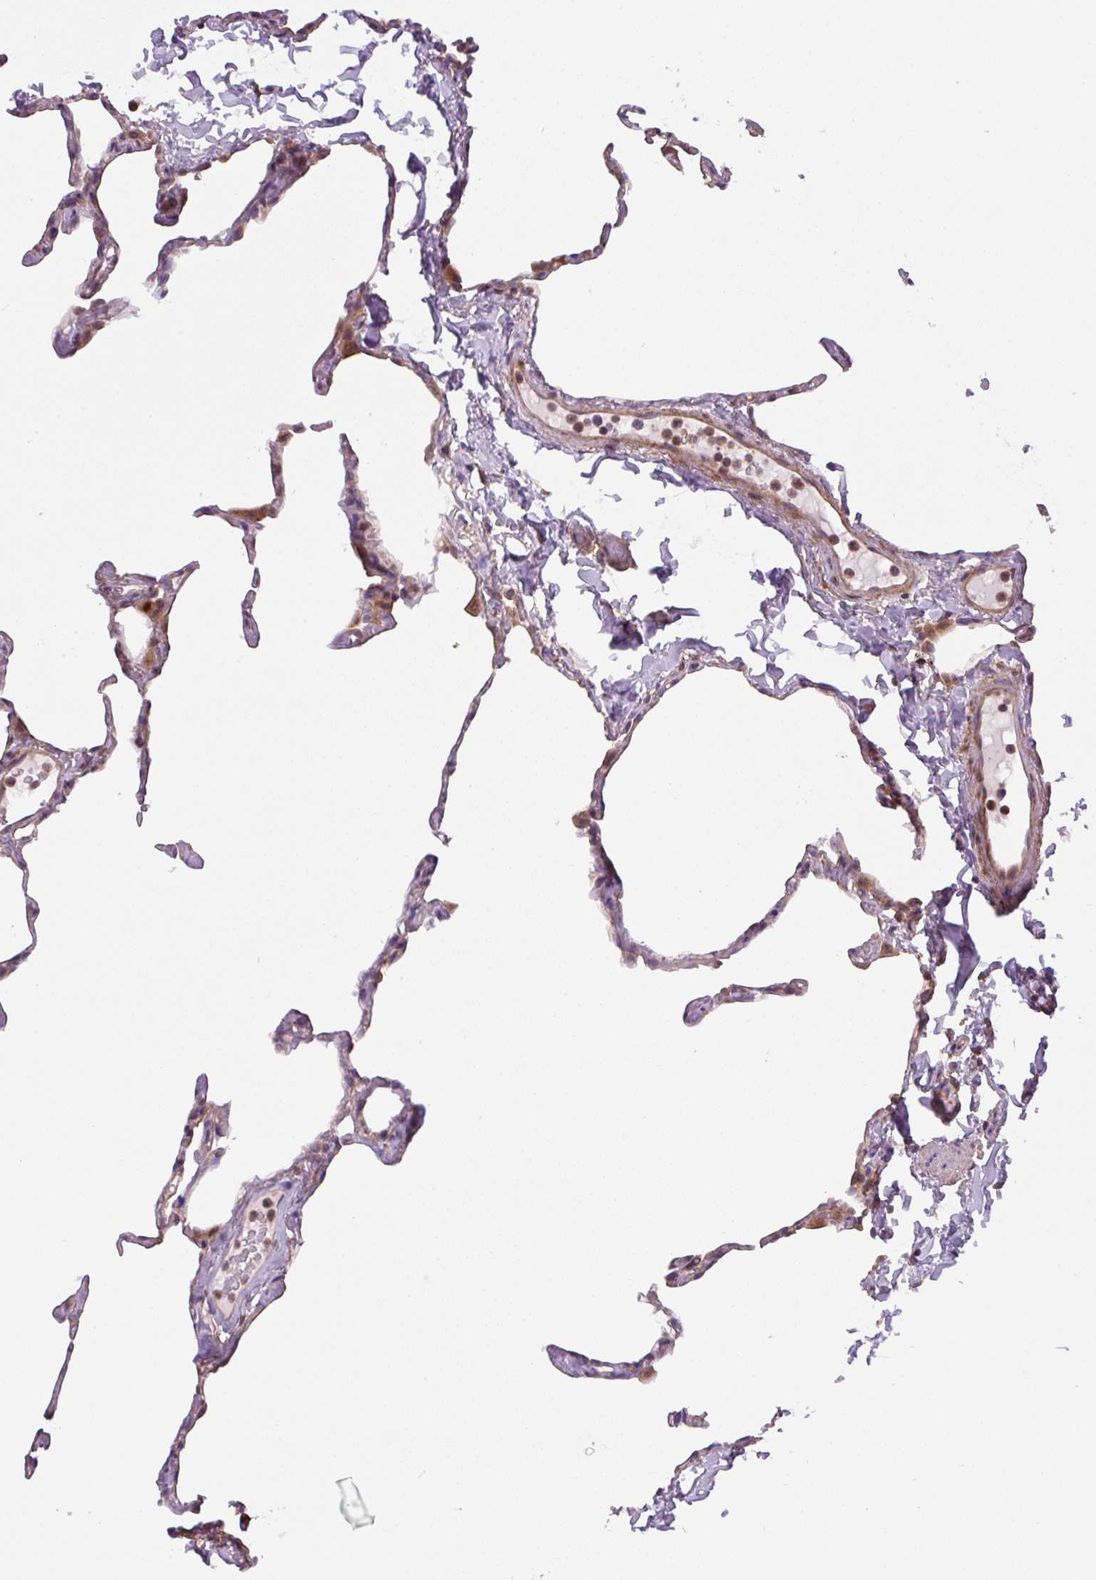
{"staining": {"intensity": "moderate", "quantity": "25%-75%", "location": "cytoplasmic/membranous"}, "tissue": "lung", "cell_type": "Alveolar cells", "image_type": "normal", "snomed": [{"axis": "morphology", "description": "Normal tissue, NOS"}, {"axis": "topography", "description": "Lung"}], "caption": "A photomicrograph of human lung stained for a protein demonstrates moderate cytoplasmic/membranous brown staining in alveolar cells. (DAB = brown stain, brightfield microscopy at high magnification).", "gene": "KIFC1", "patient": {"sex": "male", "age": 65}}